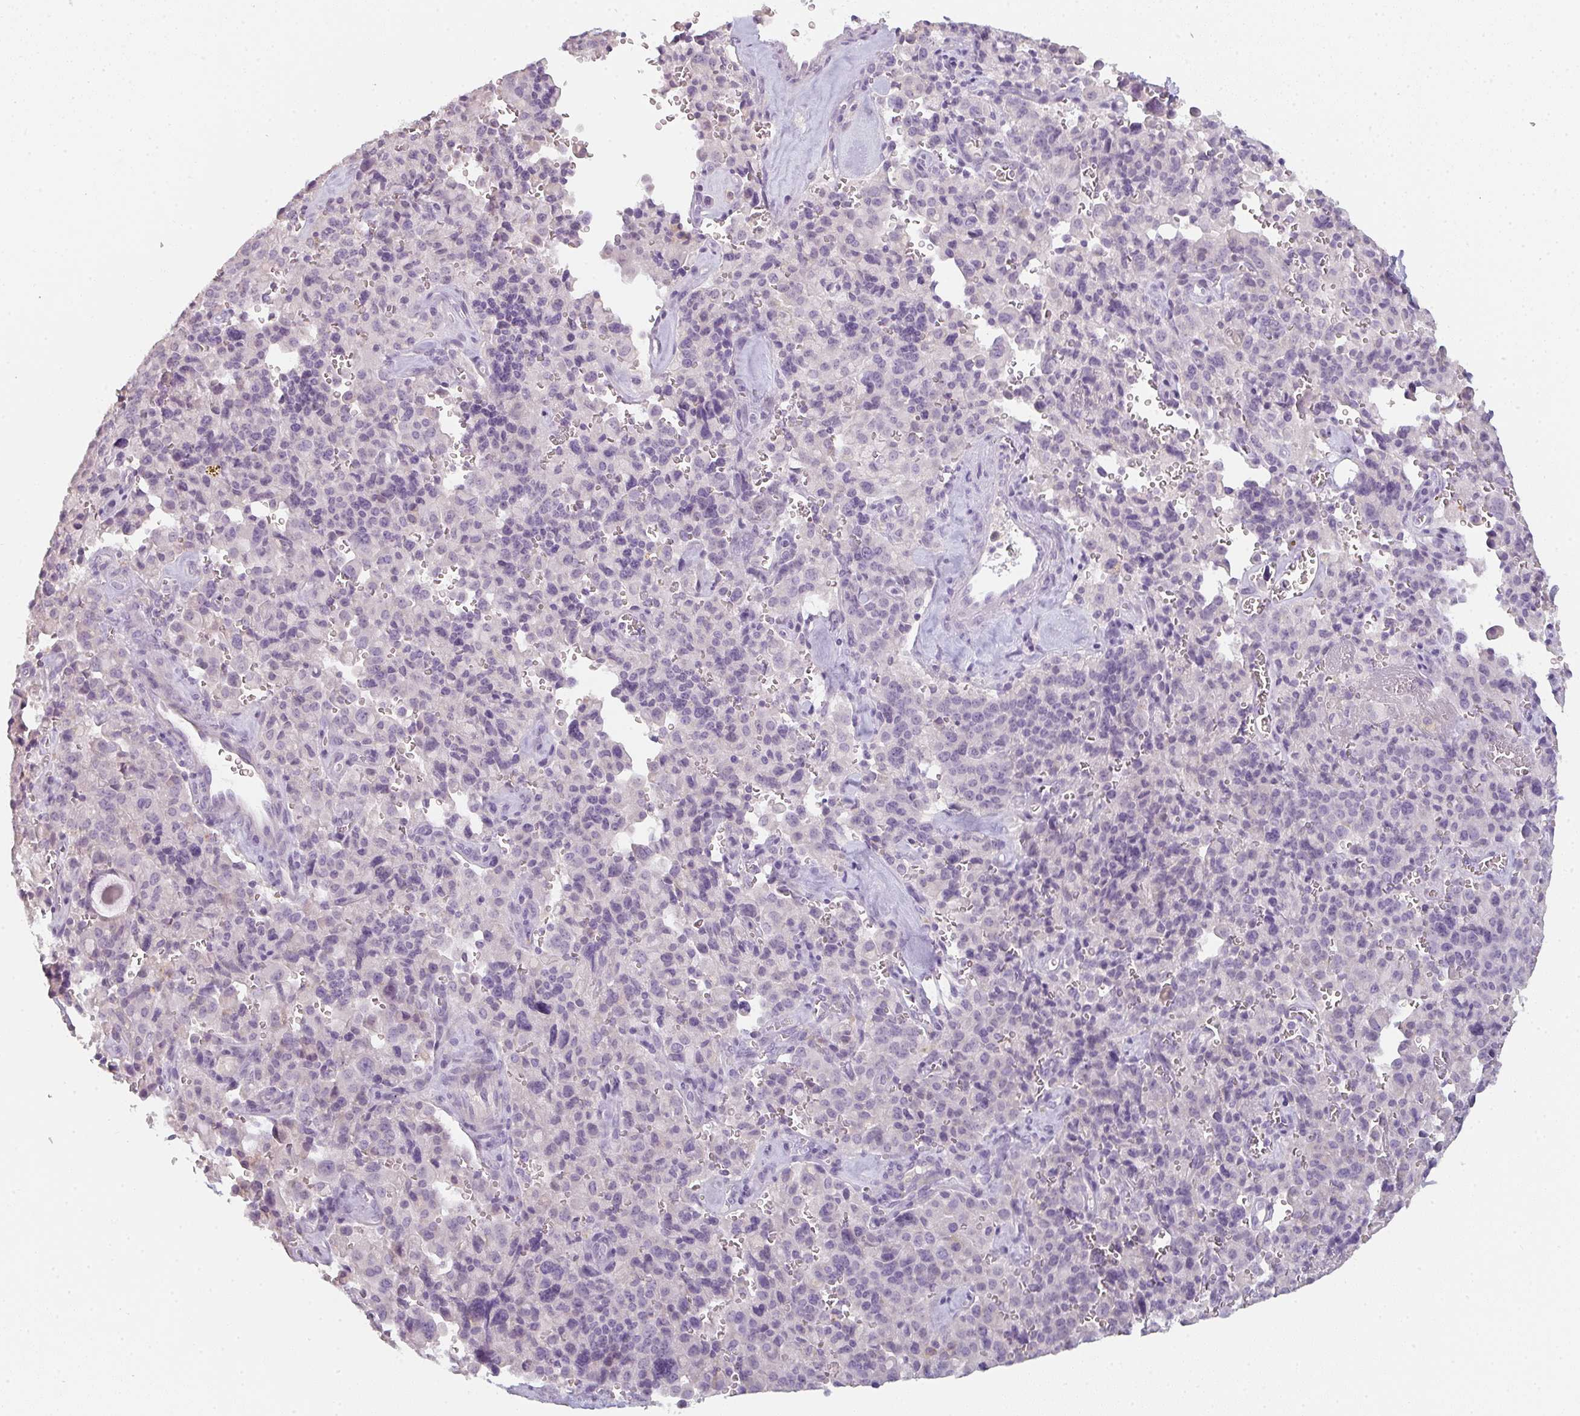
{"staining": {"intensity": "negative", "quantity": "none", "location": "none"}, "tissue": "pancreatic cancer", "cell_type": "Tumor cells", "image_type": "cancer", "snomed": [{"axis": "morphology", "description": "Adenocarcinoma, NOS"}, {"axis": "topography", "description": "Pancreas"}], "caption": "DAB immunohistochemical staining of pancreatic cancer (adenocarcinoma) displays no significant staining in tumor cells.", "gene": "C1QTNF8", "patient": {"sex": "male", "age": 65}}